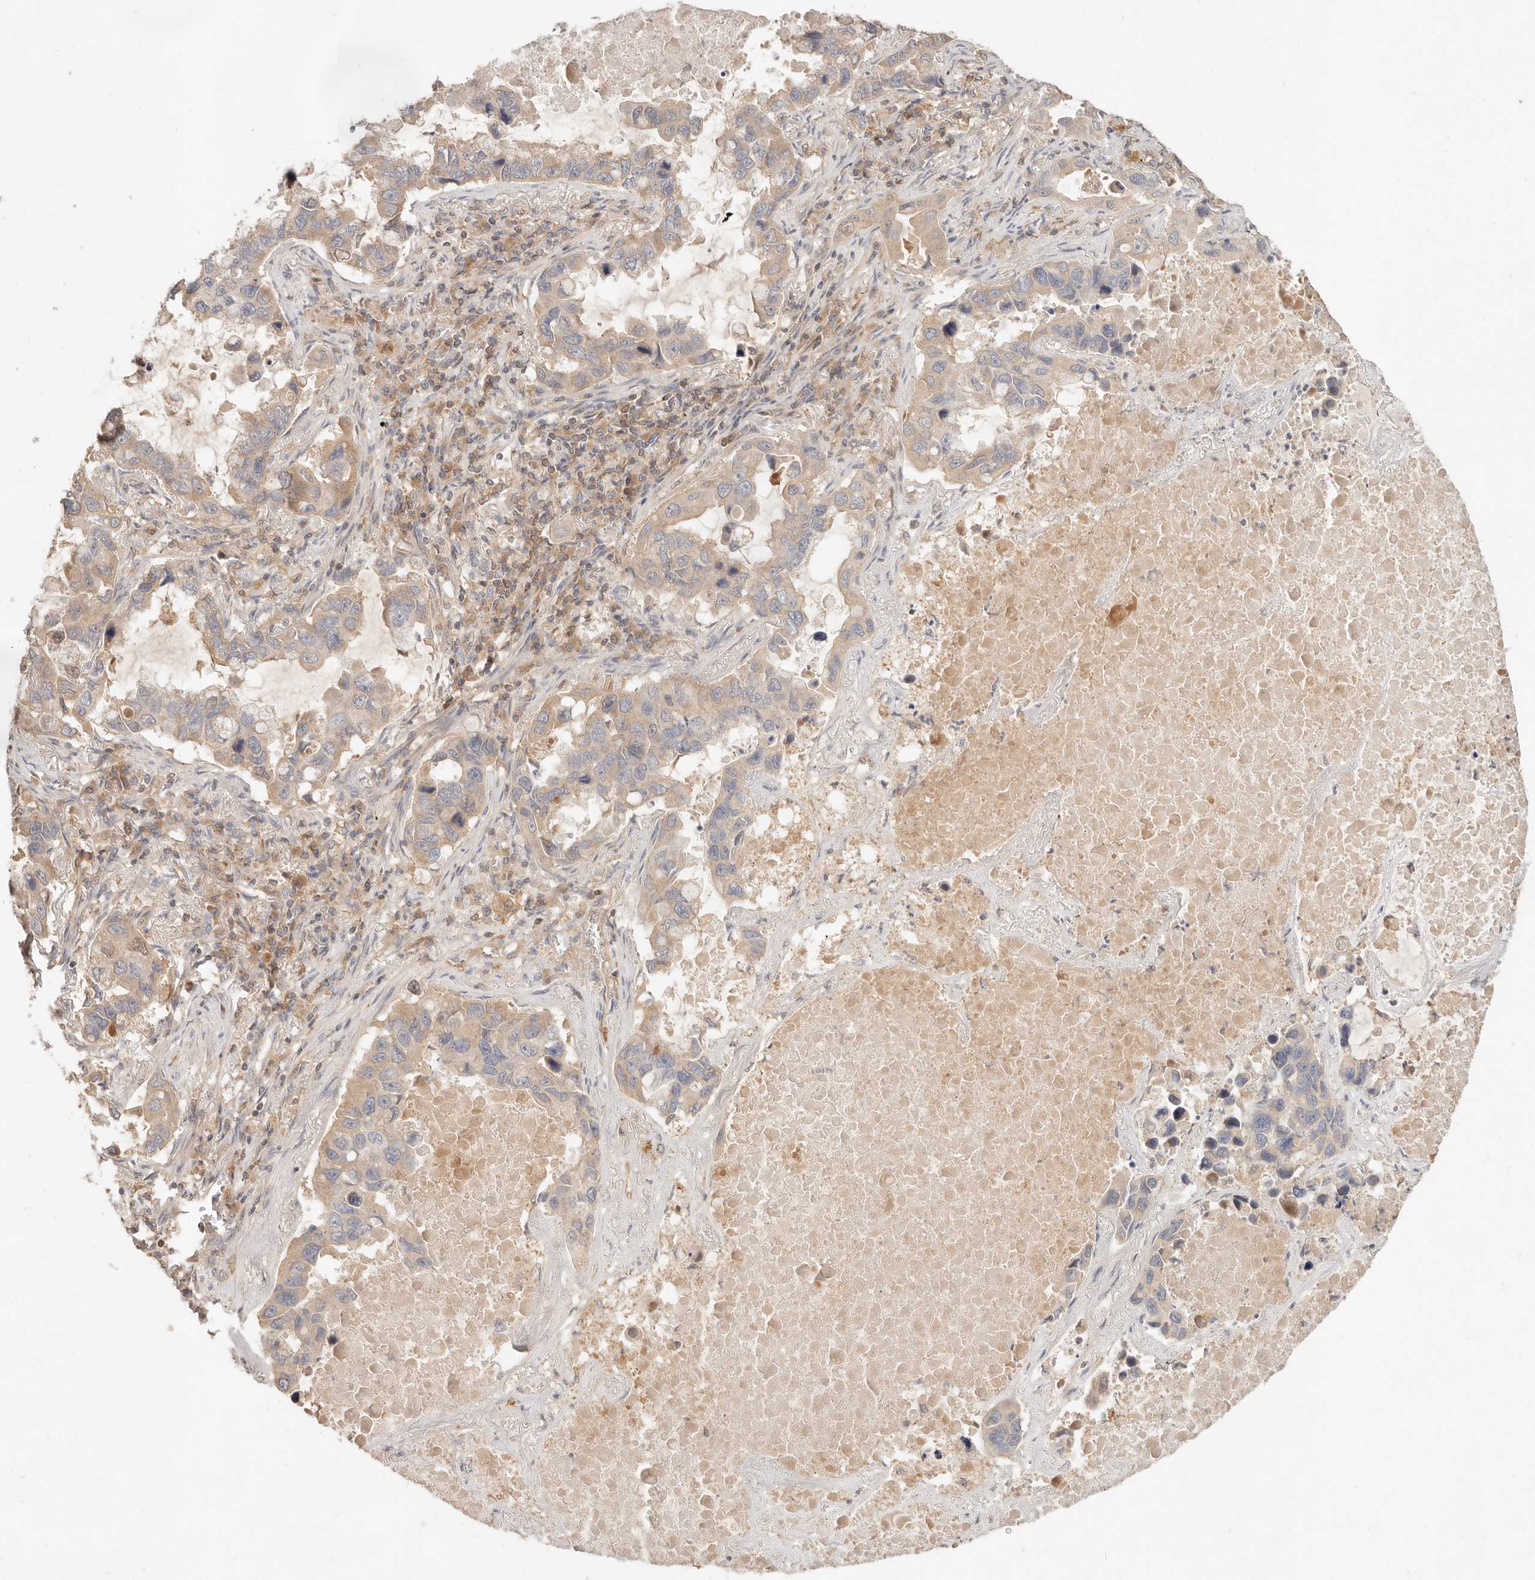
{"staining": {"intensity": "weak", "quantity": "<25%", "location": "cytoplasmic/membranous"}, "tissue": "lung cancer", "cell_type": "Tumor cells", "image_type": "cancer", "snomed": [{"axis": "morphology", "description": "Adenocarcinoma, NOS"}, {"axis": "topography", "description": "Lung"}], "caption": "High power microscopy micrograph of an IHC photomicrograph of lung adenocarcinoma, revealing no significant positivity in tumor cells.", "gene": "NECAP2", "patient": {"sex": "male", "age": 64}}